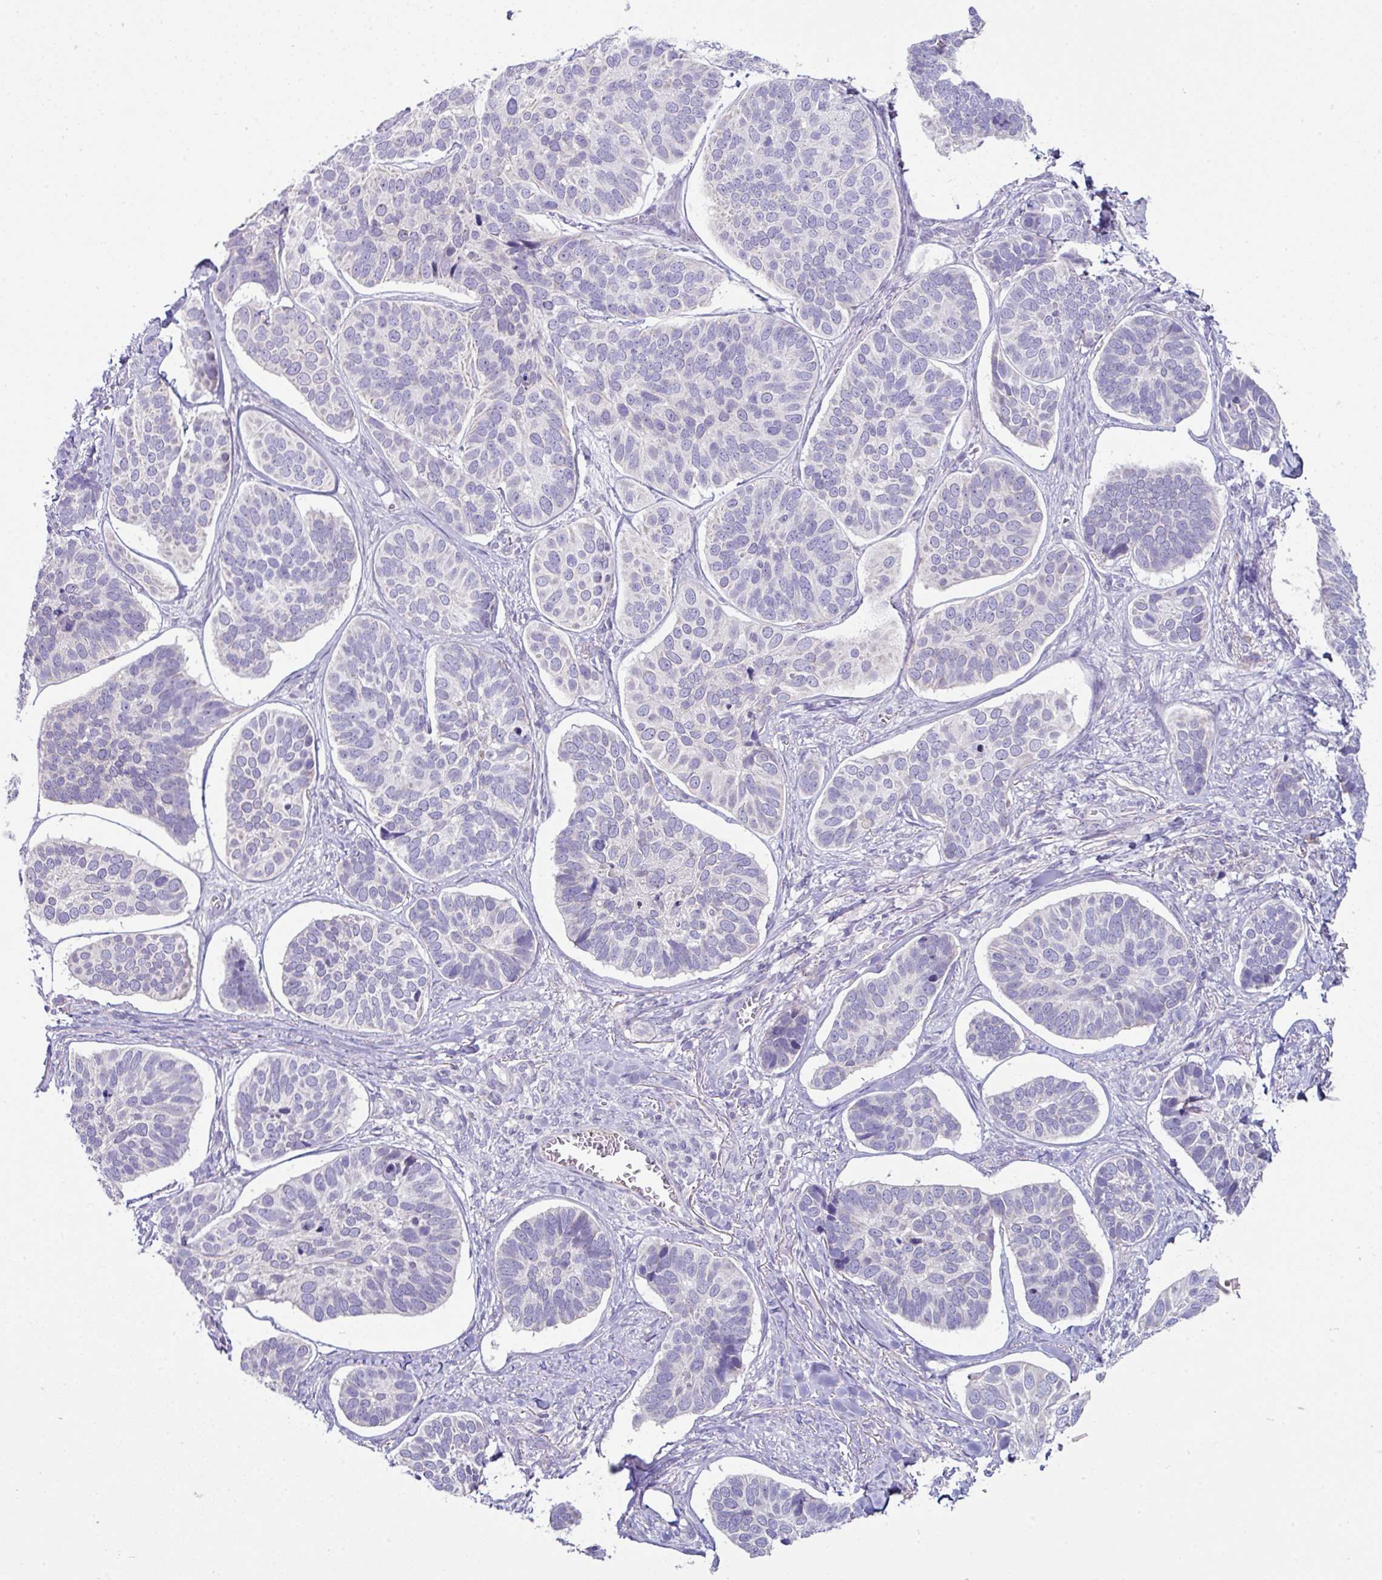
{"staining": {"intensity": "negative", "quantity": "none", "location": "none"}, "tissue": "skin cancer", "cell_type": "Tumor cells", "image_type": "cancer", "snomed": [{"axis": "morphology", "description": "Basal cell carcinoma"}, {"axis": "topography", "description": "Skin"}], "caption": "Tumor cells are negative for protein expression in human skin cancer (basal cell carcinoma).", "gene": "SLAMF6", "patient": {"sex": "male", "age": 62}}